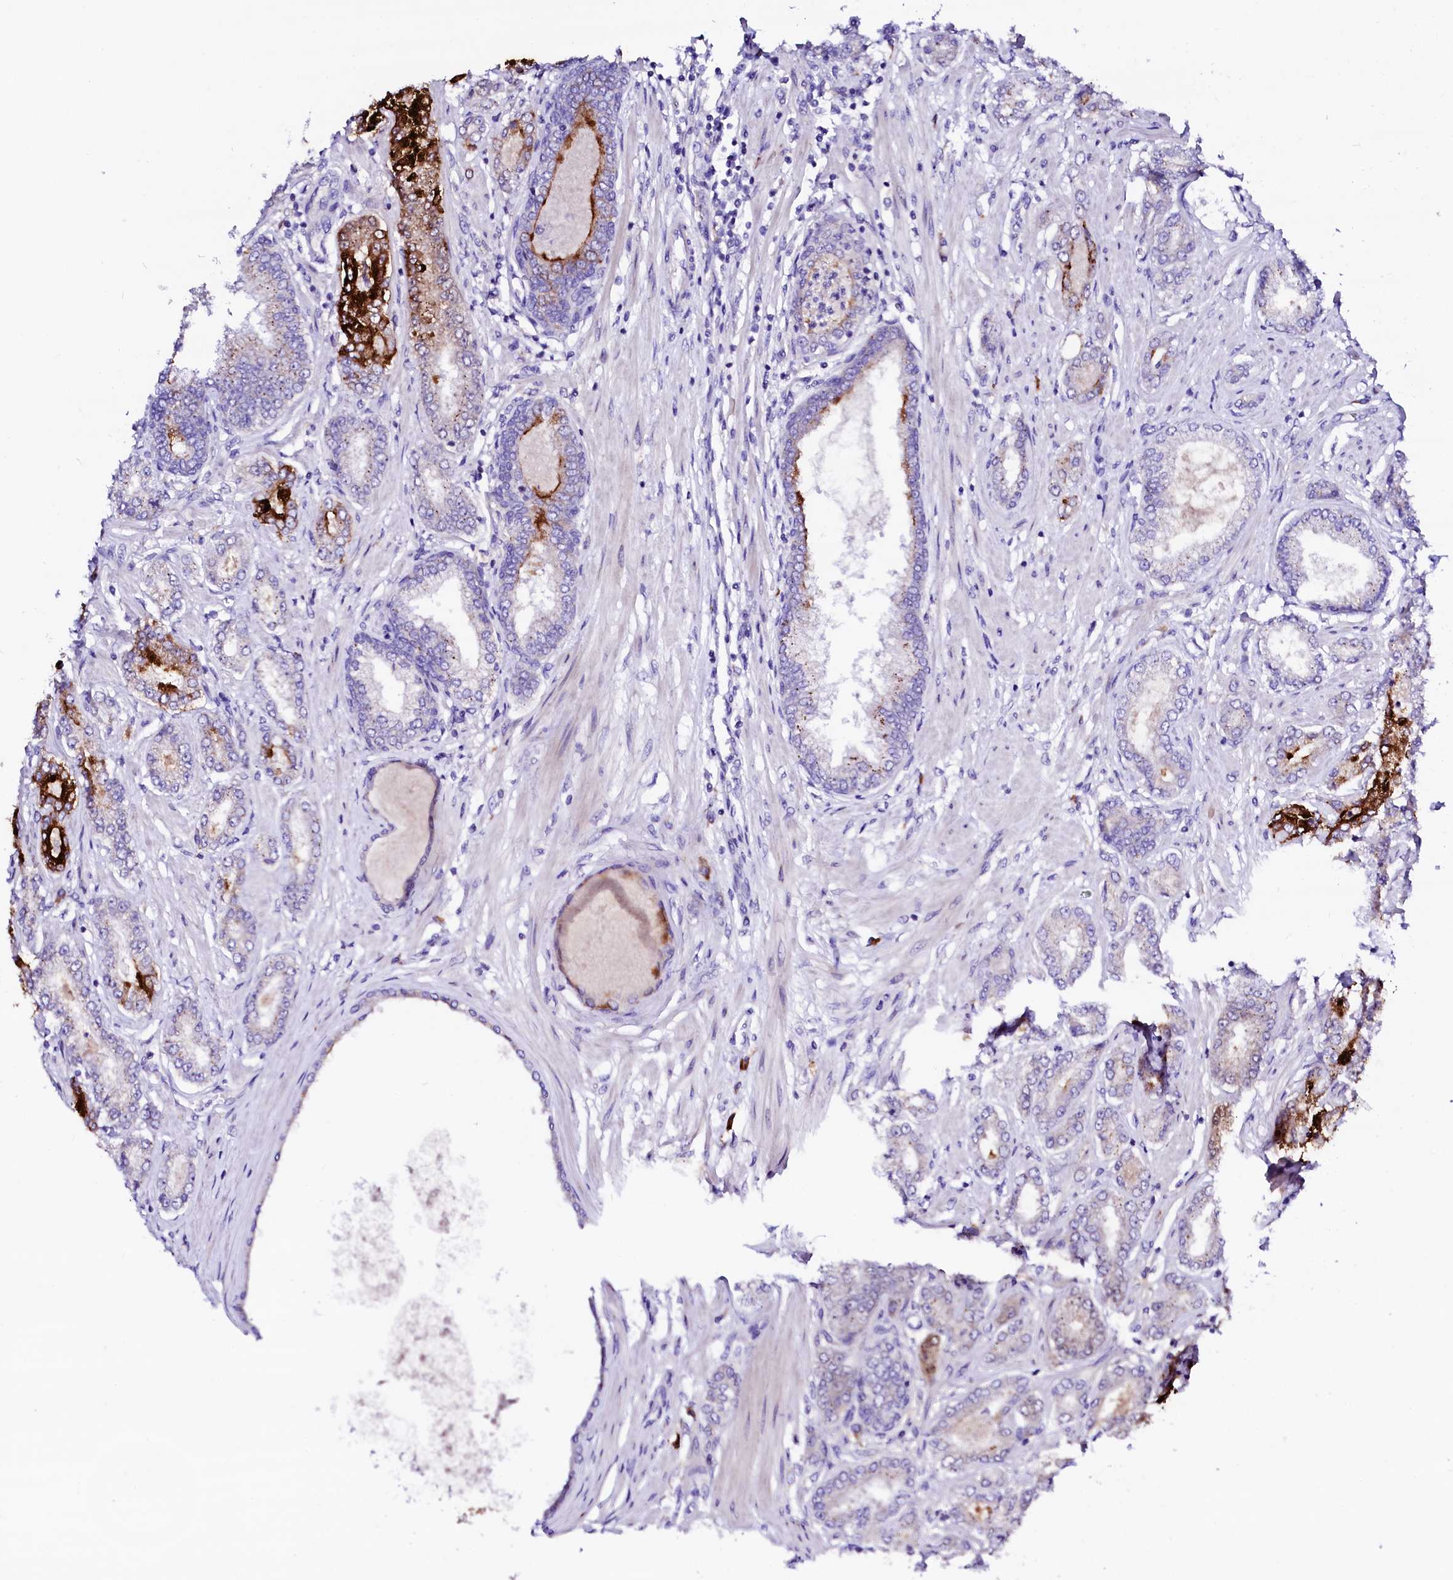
{"staining": {"intensity": "strong", "quantity": "<25%", "location": "cytoplasmic/membranous"}, "tissue": "prostate cancer", "cell_type": "Tumor cells", "image_type": "cancer", "snomed": [{"axis": "morphology", "description": "Adenocarcinoma, Low grade"}, {"axis": "topography", "description": "Prostate"}], "caption": "Immunohistochemistry (IHC) (DAB) staining of human prostate cancer shows strong cytoplasmic/membranous protein positivity in approximately <25% of tumor cells.", "gene": "BTBD16", "patient": {"sex": "male", "age": 63}}